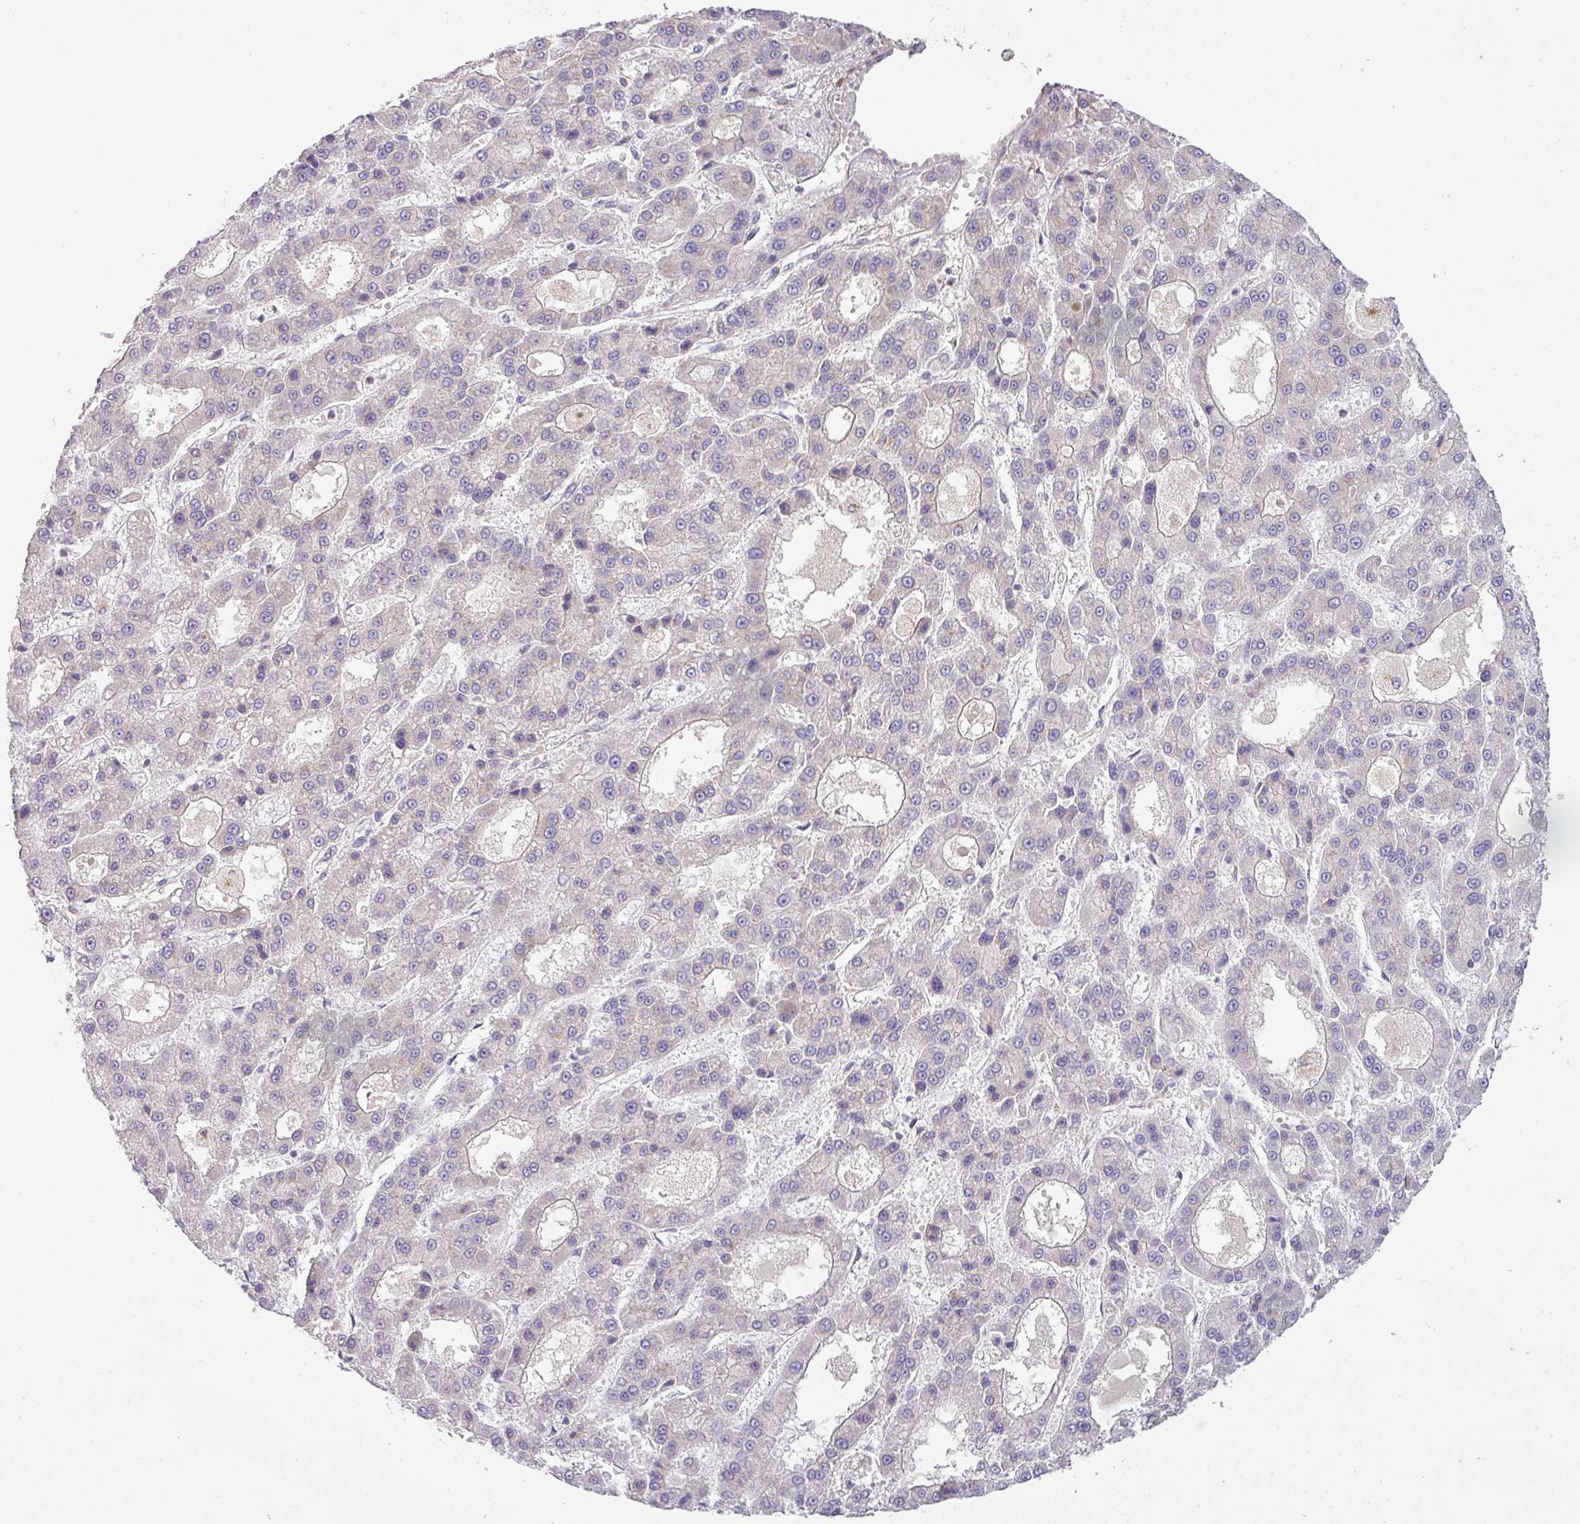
{"staining": {"intensity": "negative", "quantity": "none", "location": "none"}, "tissue": "liver cancer", "cell_type": "Tumor cells", "image_type": "cancer", "snomed": [{"axis": "morphology", "description": "Carcinoma, Hepatocellular, NOS"}, {"axis": "topography", "description": "Liver"}], "caption": "Immunohistochemistry micrograph of liver cancer (hepatocellular carcinoma) stained for a protein (brown), which reveals no expression in tumor cells.", "gene": "VTI1A", "patient": {"sex": "male", "age": 70}}